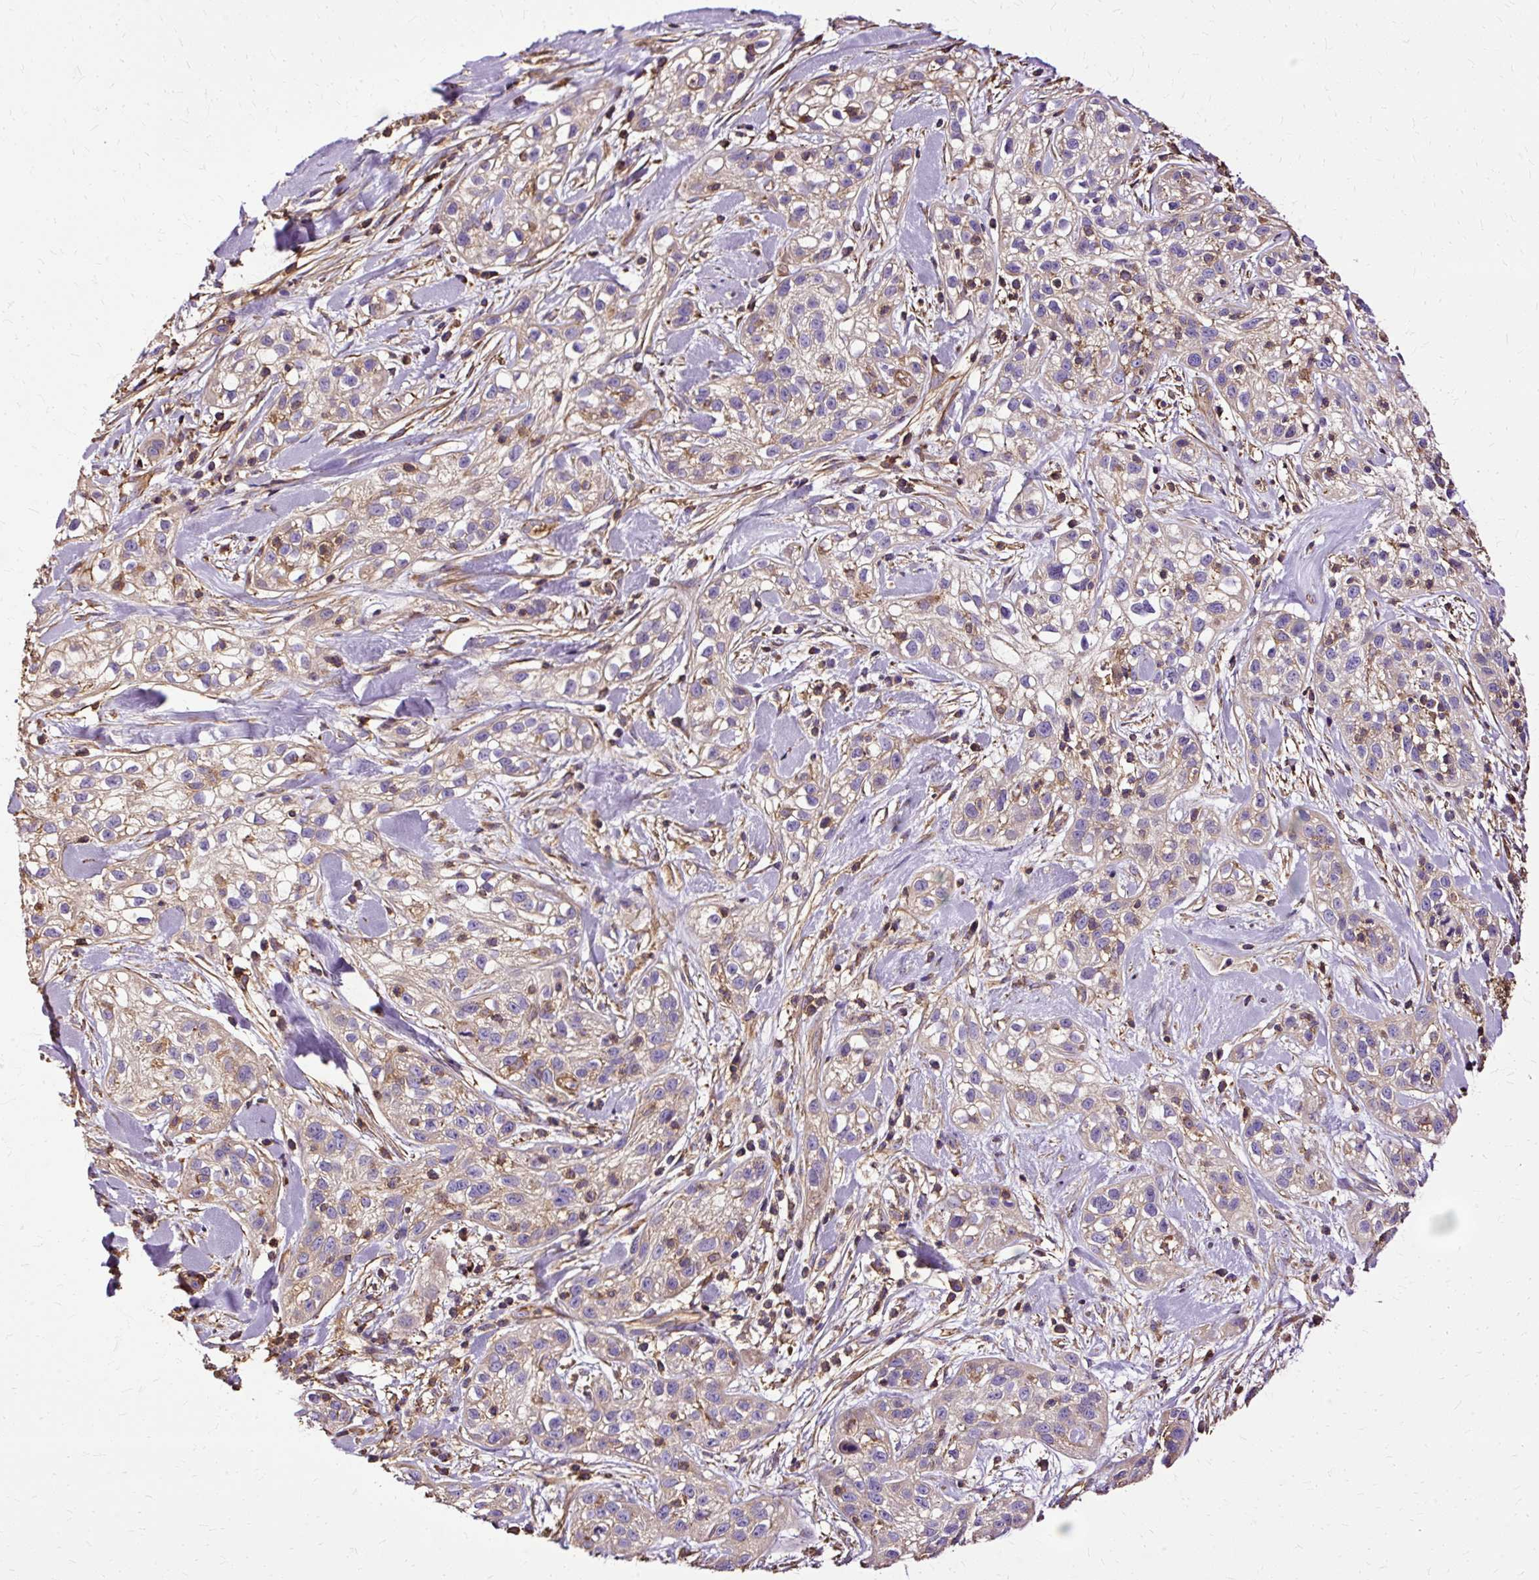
{"staining": {"intensity": "weak", "quantity": "<25%", "location": "cytoplasmic/membranous"}, "tissue": "skin cancer", "cell_type": "Tumor cells", "image_type": "cancer", "snomed": [{"axis": "morphology", "description": "Squamous cell carcinoma, NOS"}, {"axis": "topography", "description": "Skin"}], "caption": "A high-resolution micrograph shows immunohistochemistry staining of skin cancer (squamous cell carcinoma), which shows no significant positivity in tumor cells.", "gene": "KLHL11", "patient": {"sex": "male", "age": 82}}